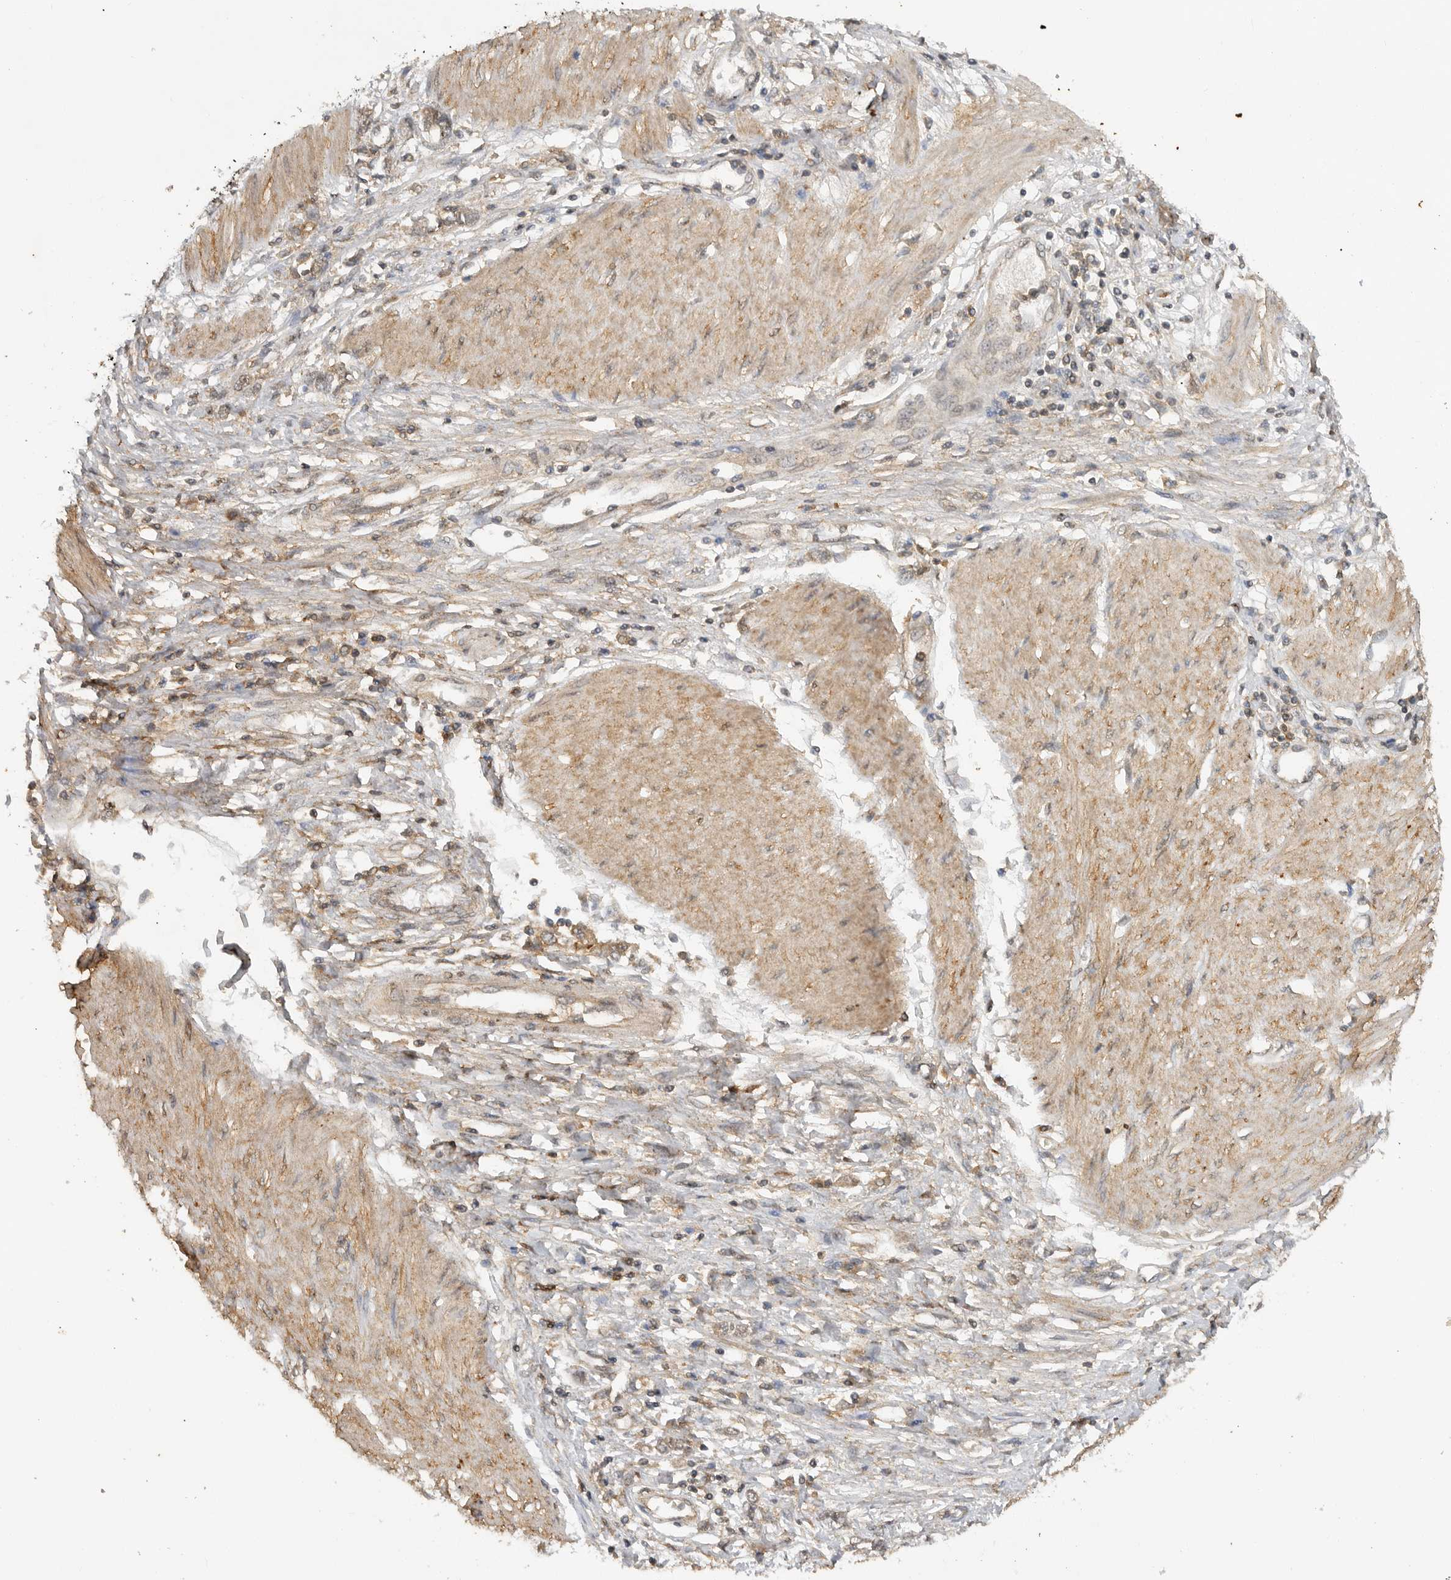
{"staining": {"intensity": "weak", "quantity": "25%-75%", "location": "cytoplasmic/membranous"}, "tissue": "stomach cancer", "cell_type": "Tumor cells", "image_type": "cancer", "snomed": [{"axis": "morphology", "description": "Adenocarcinoma, NOS"}, {"axis": "topography", "description": "Stomach"}], "caption": "Protein staining of stomach adenocarcinoma tissue reveals weak cytoplasmic/membranous positivity in about 25%-75% of tumor cells.", "gene": "ICOSLG", "patient": {"sex": "female", "age": 76}}